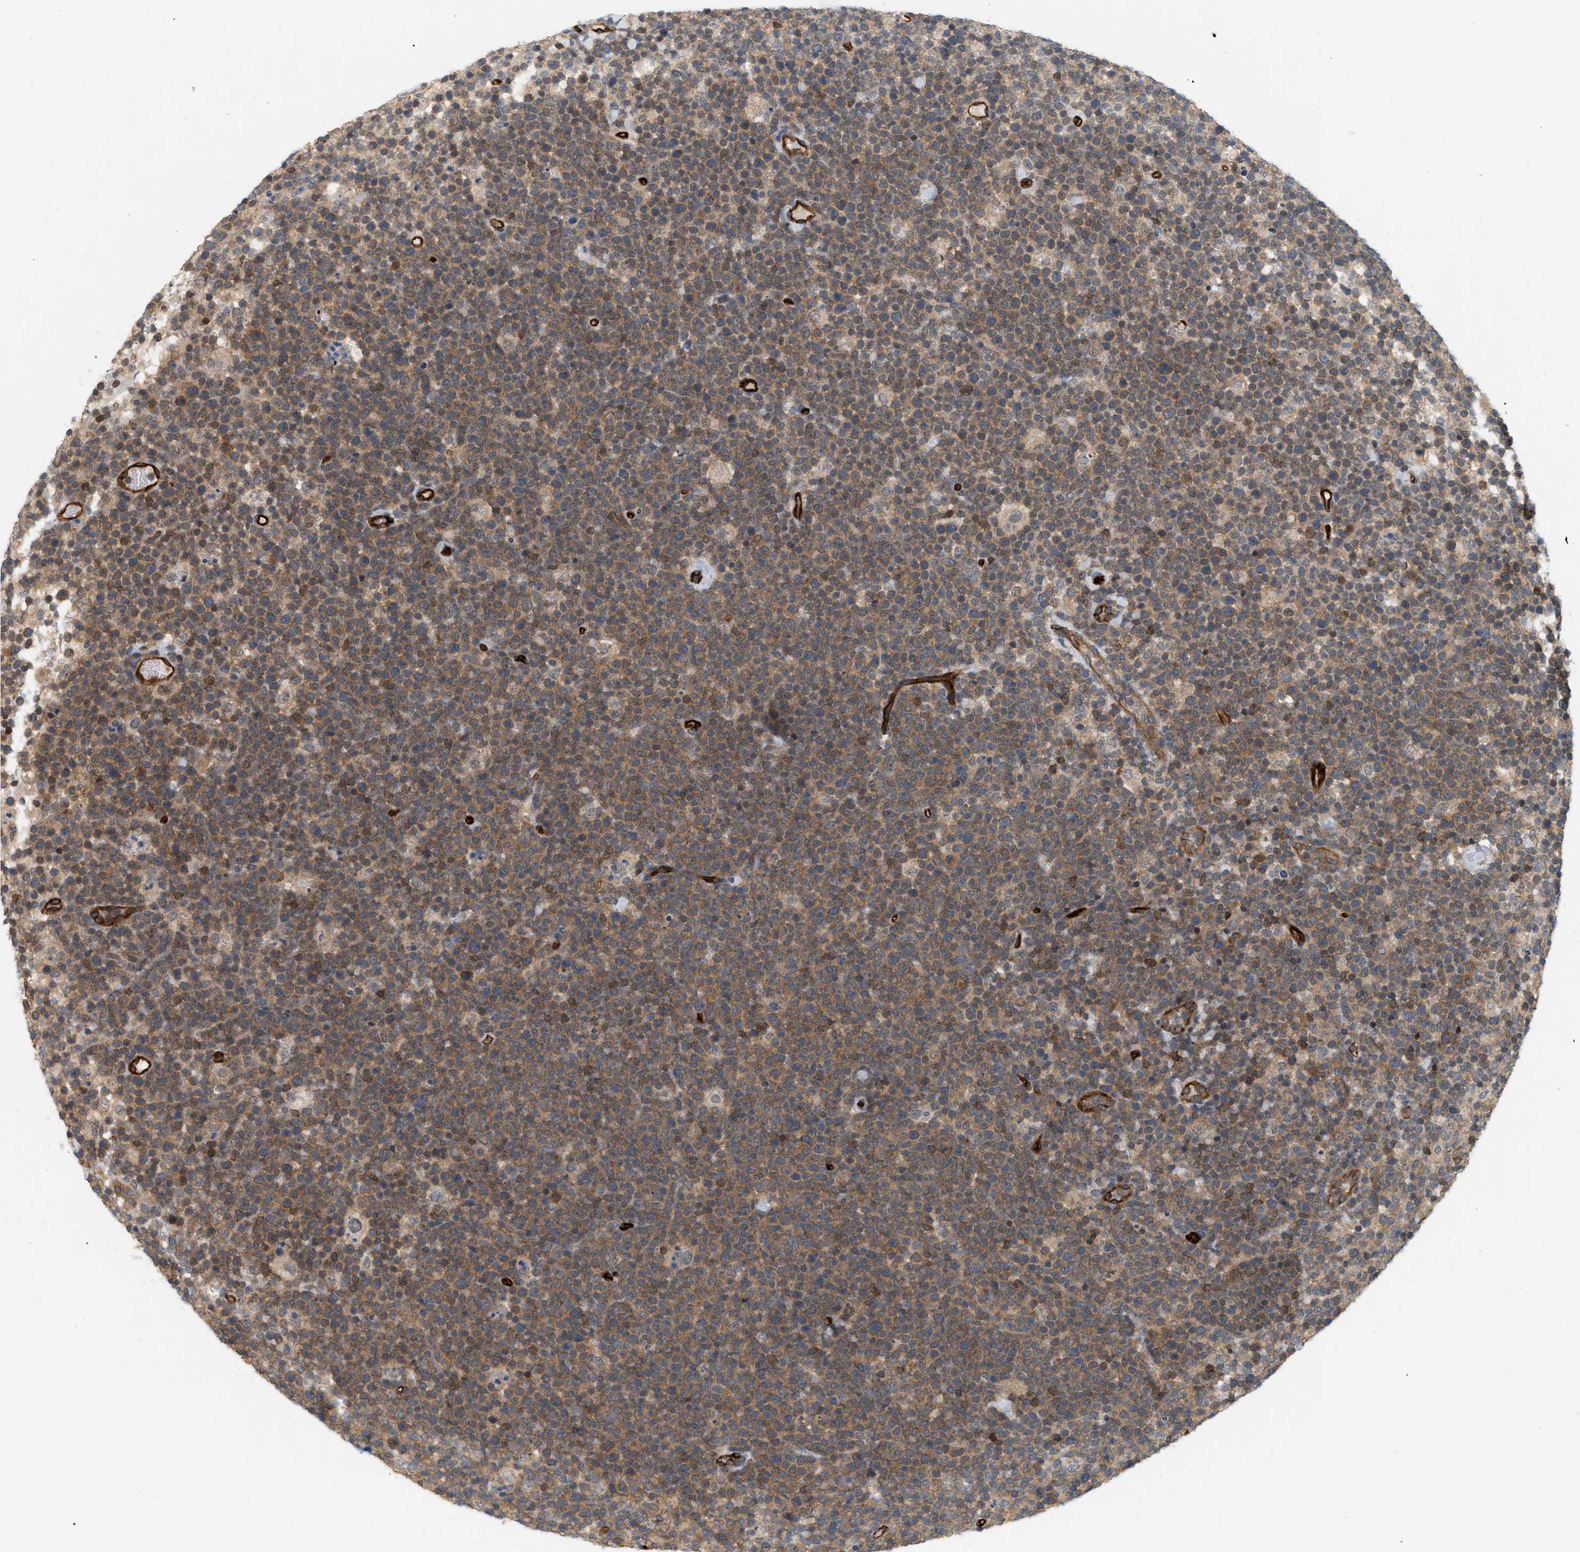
{"staining": {"intensity": "moderate", "quantity": ">75%", "location": "cytoplasmic/membranous"}, "tissue": "lymphoma", "cell_type": "Tumor cells", "image_type": "cancer", "snomed": [{"axis": "morphology", "description": "Malignant lymphoma, non-Hodgkin's type, High grade"}, {"axis": "topography", "description": "Lymph node"}], "caption": "IHC of human lymphoma exhibits medium levels of moderate cytoplasmic/membranous expression in about >75% of tumor cells. Using DAB (3,3'-diaminobenzidine) (brown) and hematoxylin (blue) stains, captured at high magnification using brightfield microscopy.", "gene": "PALMD", "patient": {"sex": "male", "age": 61}}